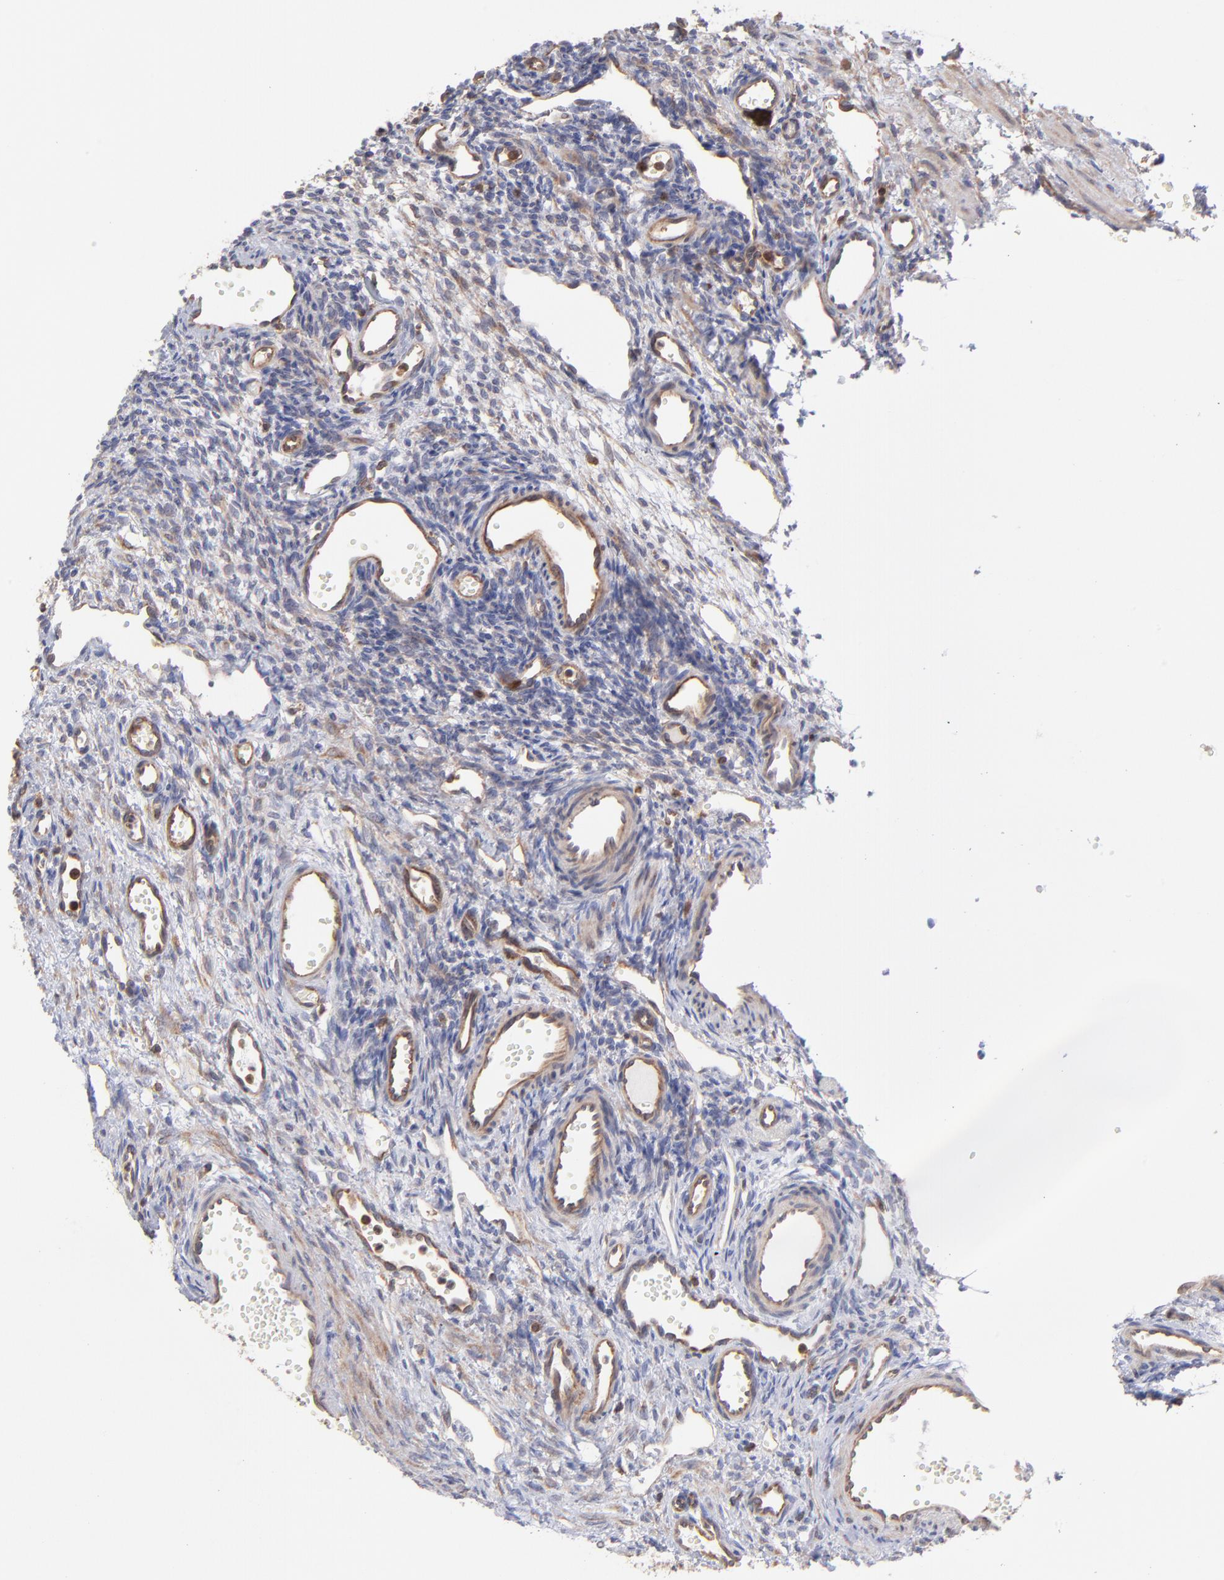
{"staining": {"intensity": "moderate", "quantity": ">75%", "location": "cytoplasmic/membranous"}, "tissue": "ovary", "cell_type": "Follicle cells", "image_type": "normal", "snomed": [{"axis": "morphology", "description": "Normal tissue, NOS"}, {"axis": "topography", "description": "Ovary"}], "caption": "Normal ovary exhibits moderate cytoplasmic/membranous expression in about >75% of follicle cells, visualized by immunohistochemistry. (IHC, brightfield microscopy, high magnification).", "gene": "MAPRE1", "patient": {"sex": "female", "age": 33}}